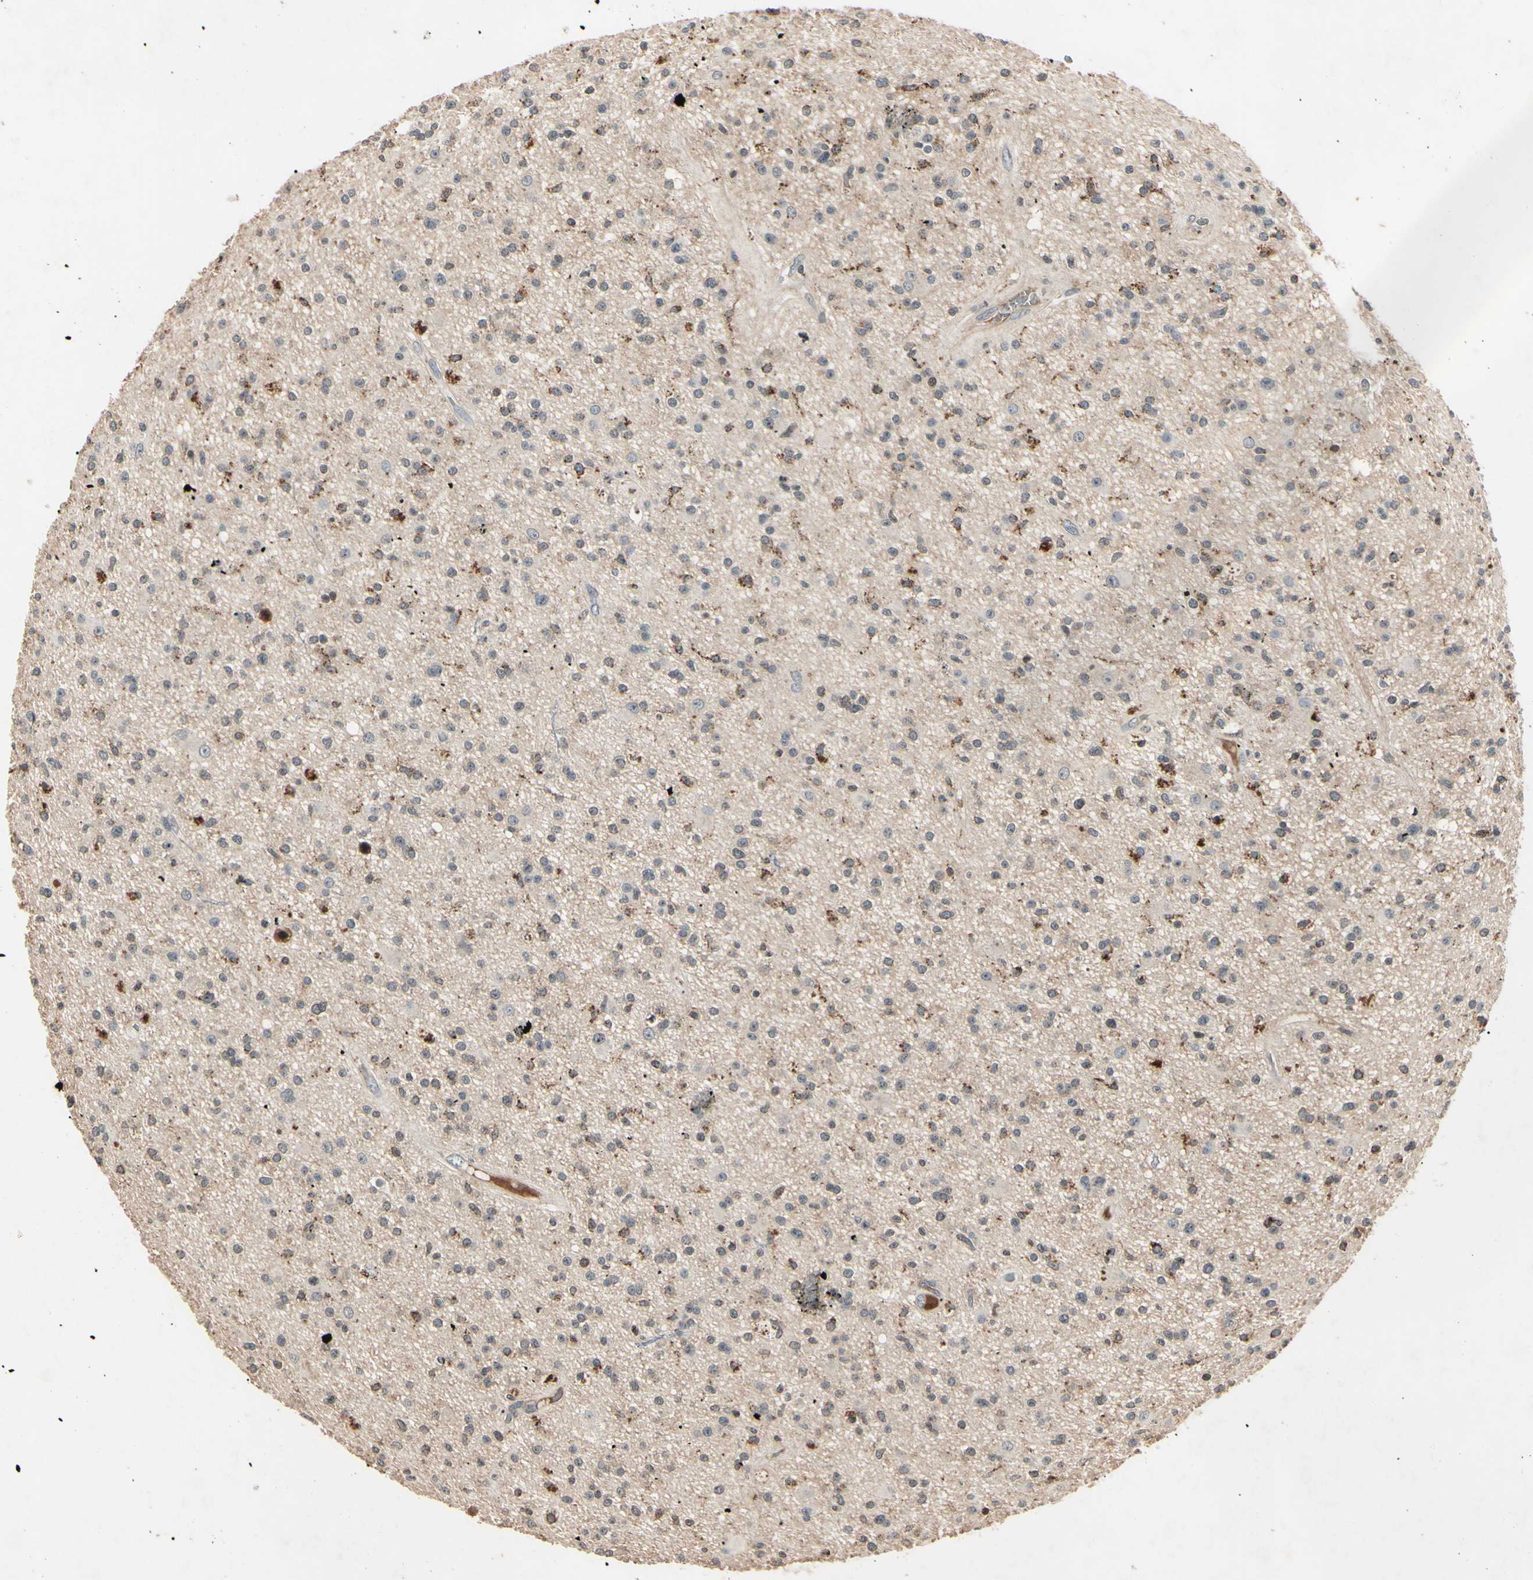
{"staining": {"intensity": "moderate", "quantity": "<25%", "location": "cytoplasmic/membranous"}, "tissue": "glioma", "cell_type": "Tumor cells", "image_type": "cancer", "snomed": [{"axis": "morphology", "description": "Glioma, malignant, High grade"}, {"axis": "topography", "description": "Brain"}], "caption": "Moderate cytoplasmic/membranous expression is present in about <25% of tumor cells in glioma.", "gene": "AEBP1", "patient": {"sex": "male", "age": 33}}